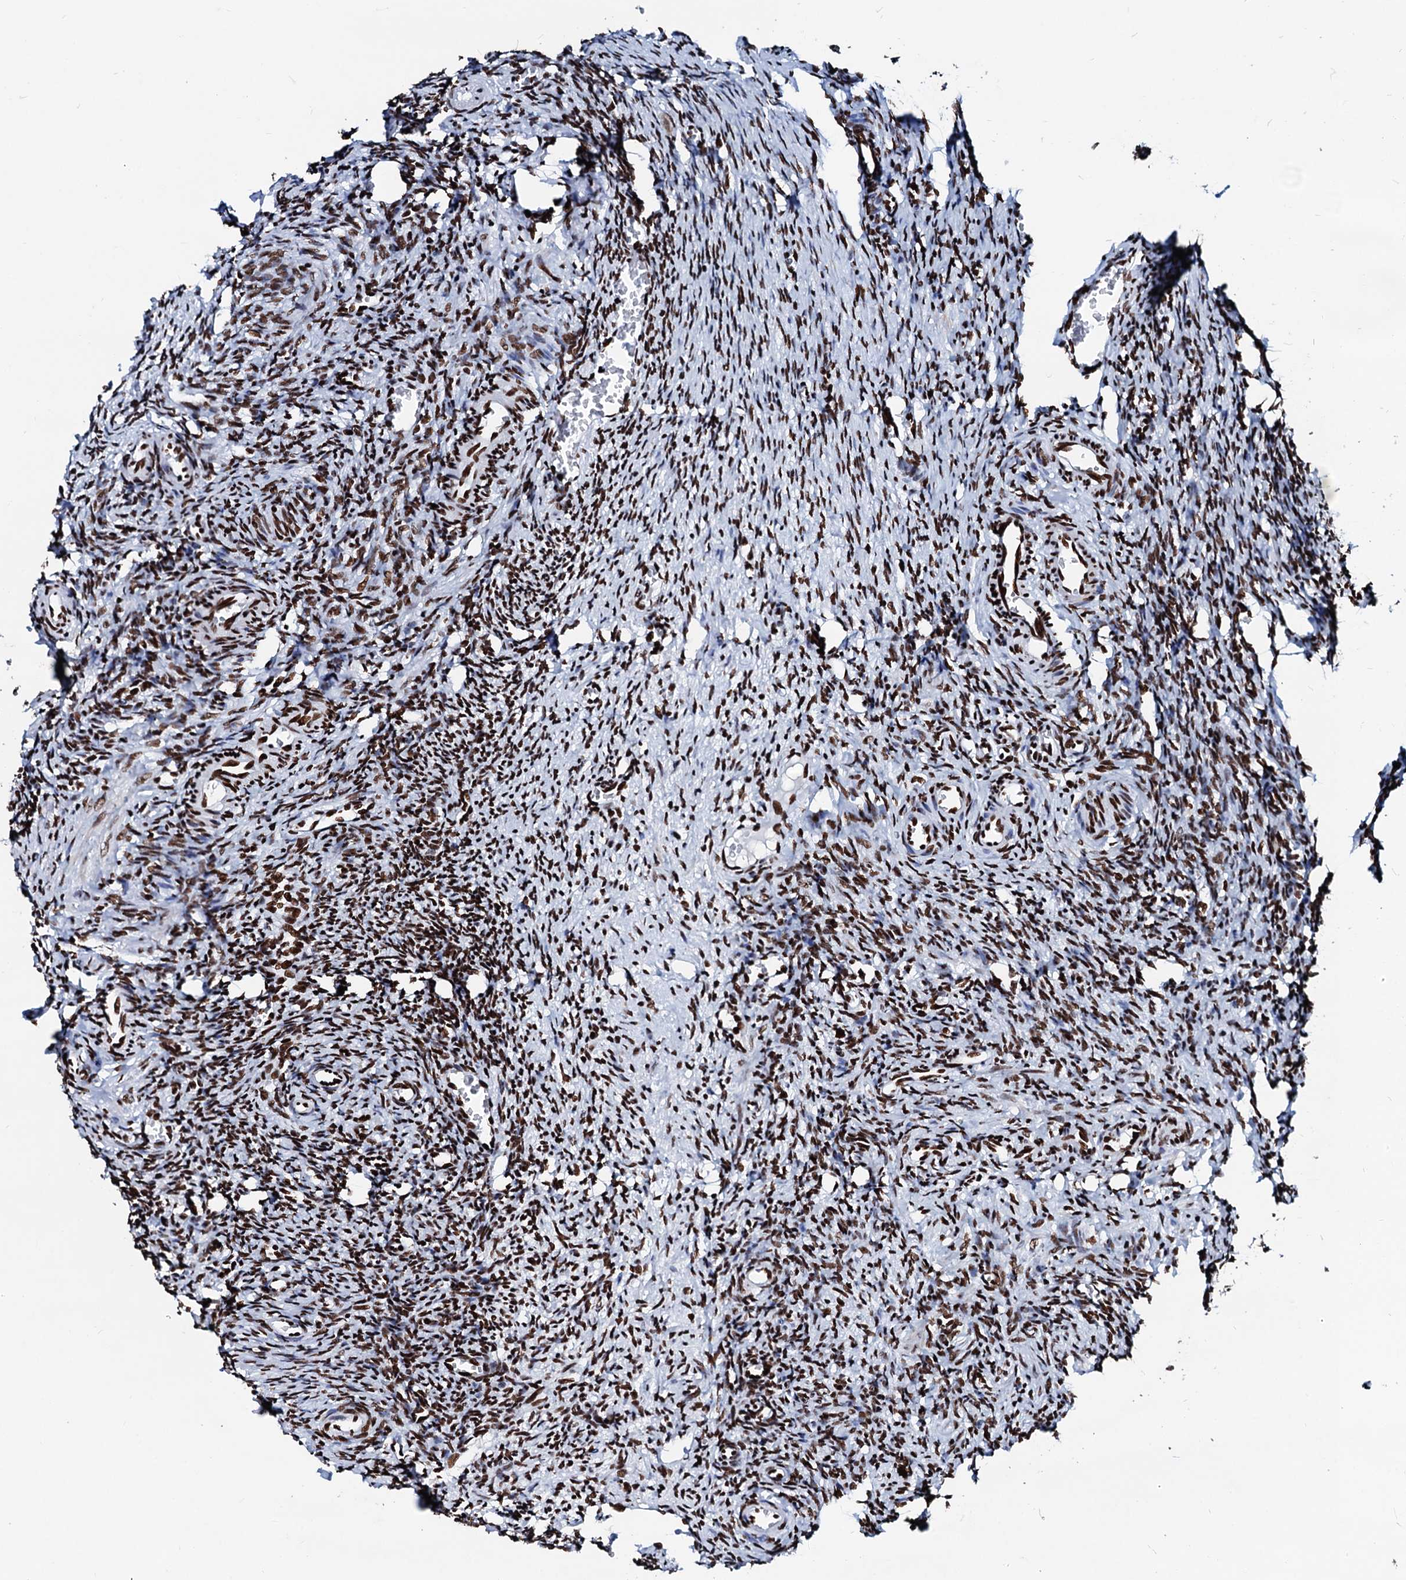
{"staining": {"intensity": "moderate", "quantity": ">75%", "location": "nuclear"}, "tissue": "ovary", "cell_type": "Follicle cells", "image_type": "normal", "snomed": [{"axis": "morphology", "description": "Normal tissue, NOS"}, {"axis": "topography", "description": "Ovary"}], "caption": "DAB immunohistochemical staining of normal ovary displays moderate nuclear protein staining in about >75% of follicle cells. (DAB (3,3'-diaminobenzidine) IHC, brown staining for protein, blue staining for nuclei).", "gene": "RALY", "patient": {"sex": "female", "age": 27}}